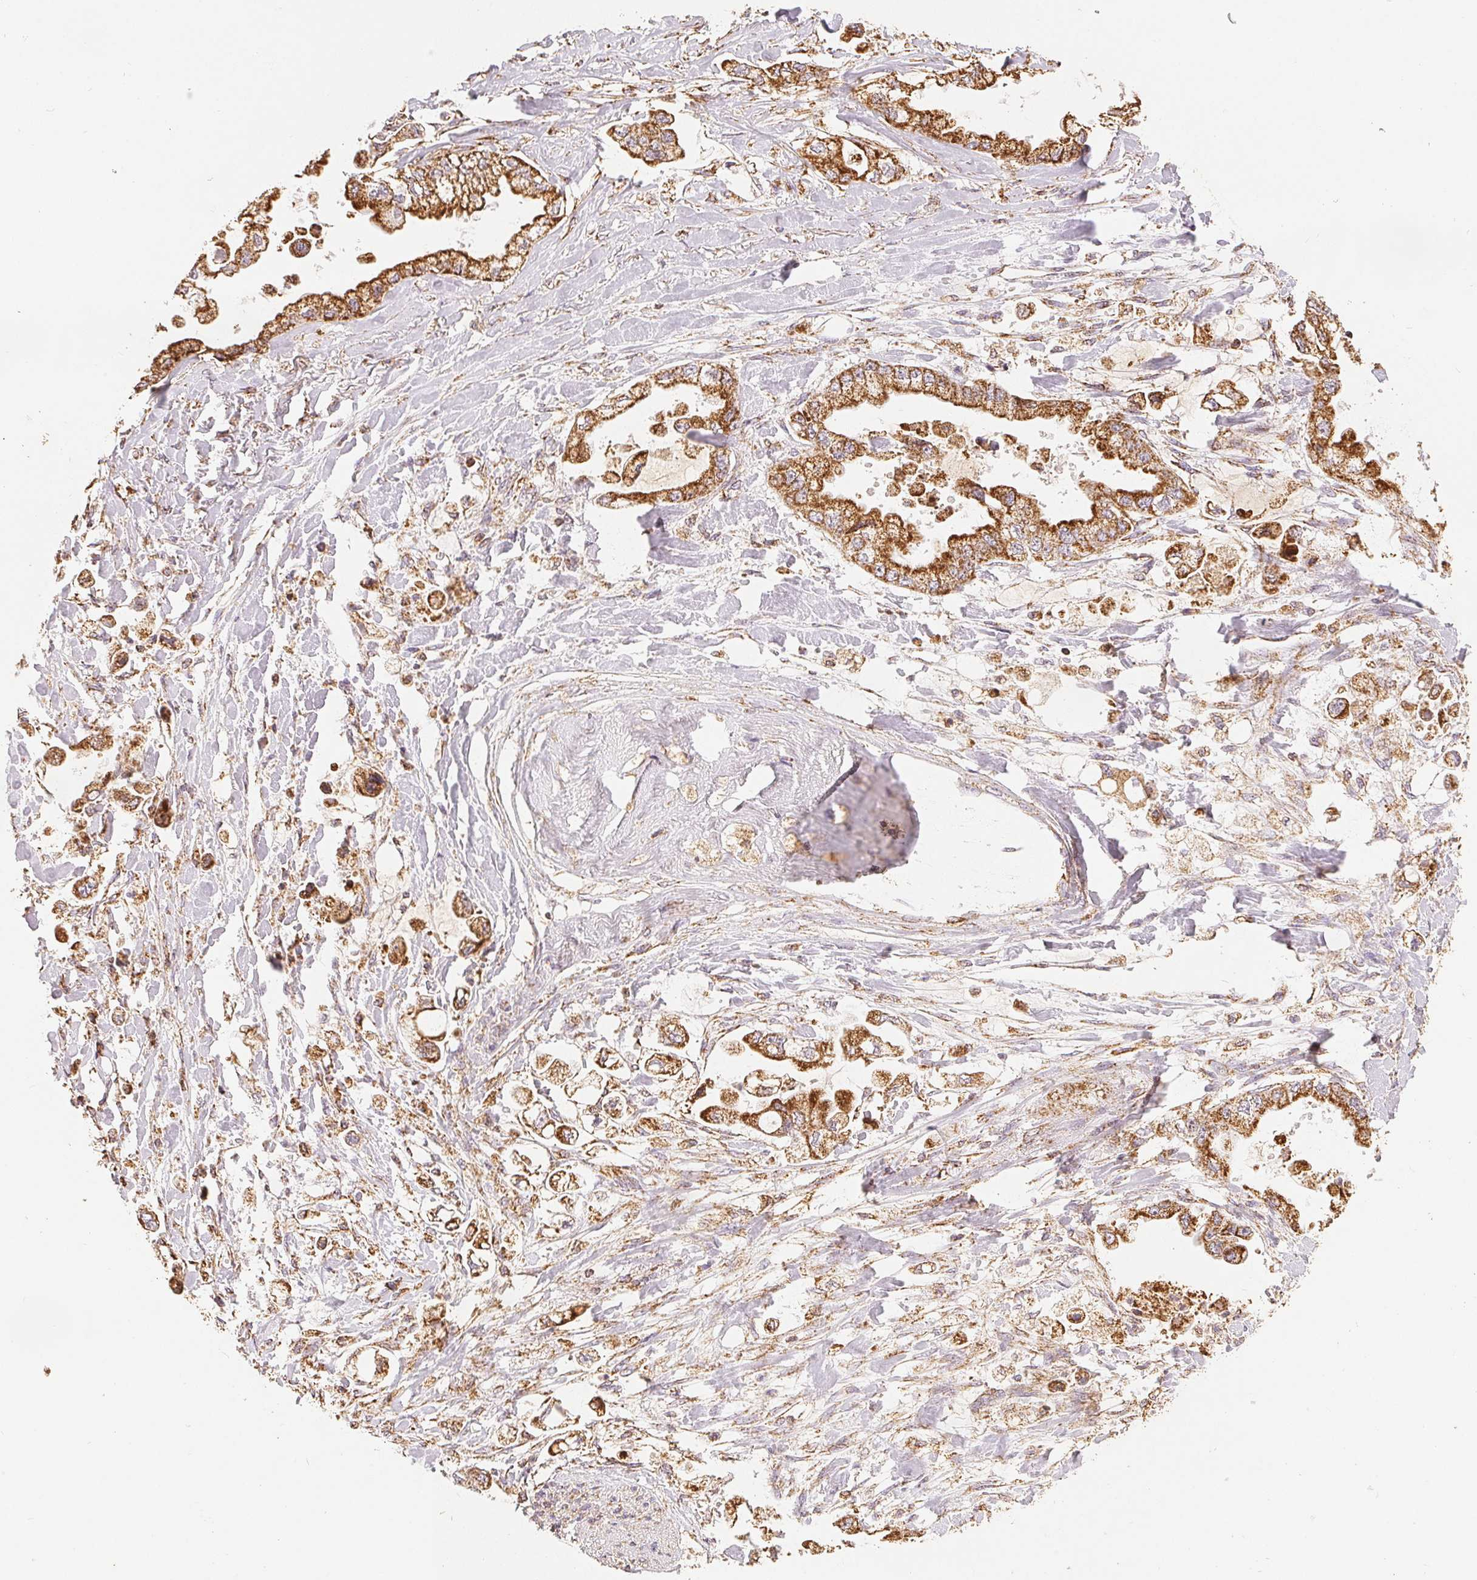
{"staining": {"intensity": "moderate", "quantity": ">75%", "location": "cytoplasmic/membranous"}, "tissue": "stomach cancer", "cell_type": "Tumor cells", "image_type": "cancer", "snomed": [{"axis": "morphology", "description": "Adenocarcinoma, NOS"}, {"axis": "topography", "description": "Stomach"}], "caption": "This is a photomicrograph of IHC staining of stomach adenocarcinoma, which shows moderate positivity in the cytoplasmic/membranous of tumor cells.", "gene": "SDHB", "patient": {"sex": "male", "age": 62}}